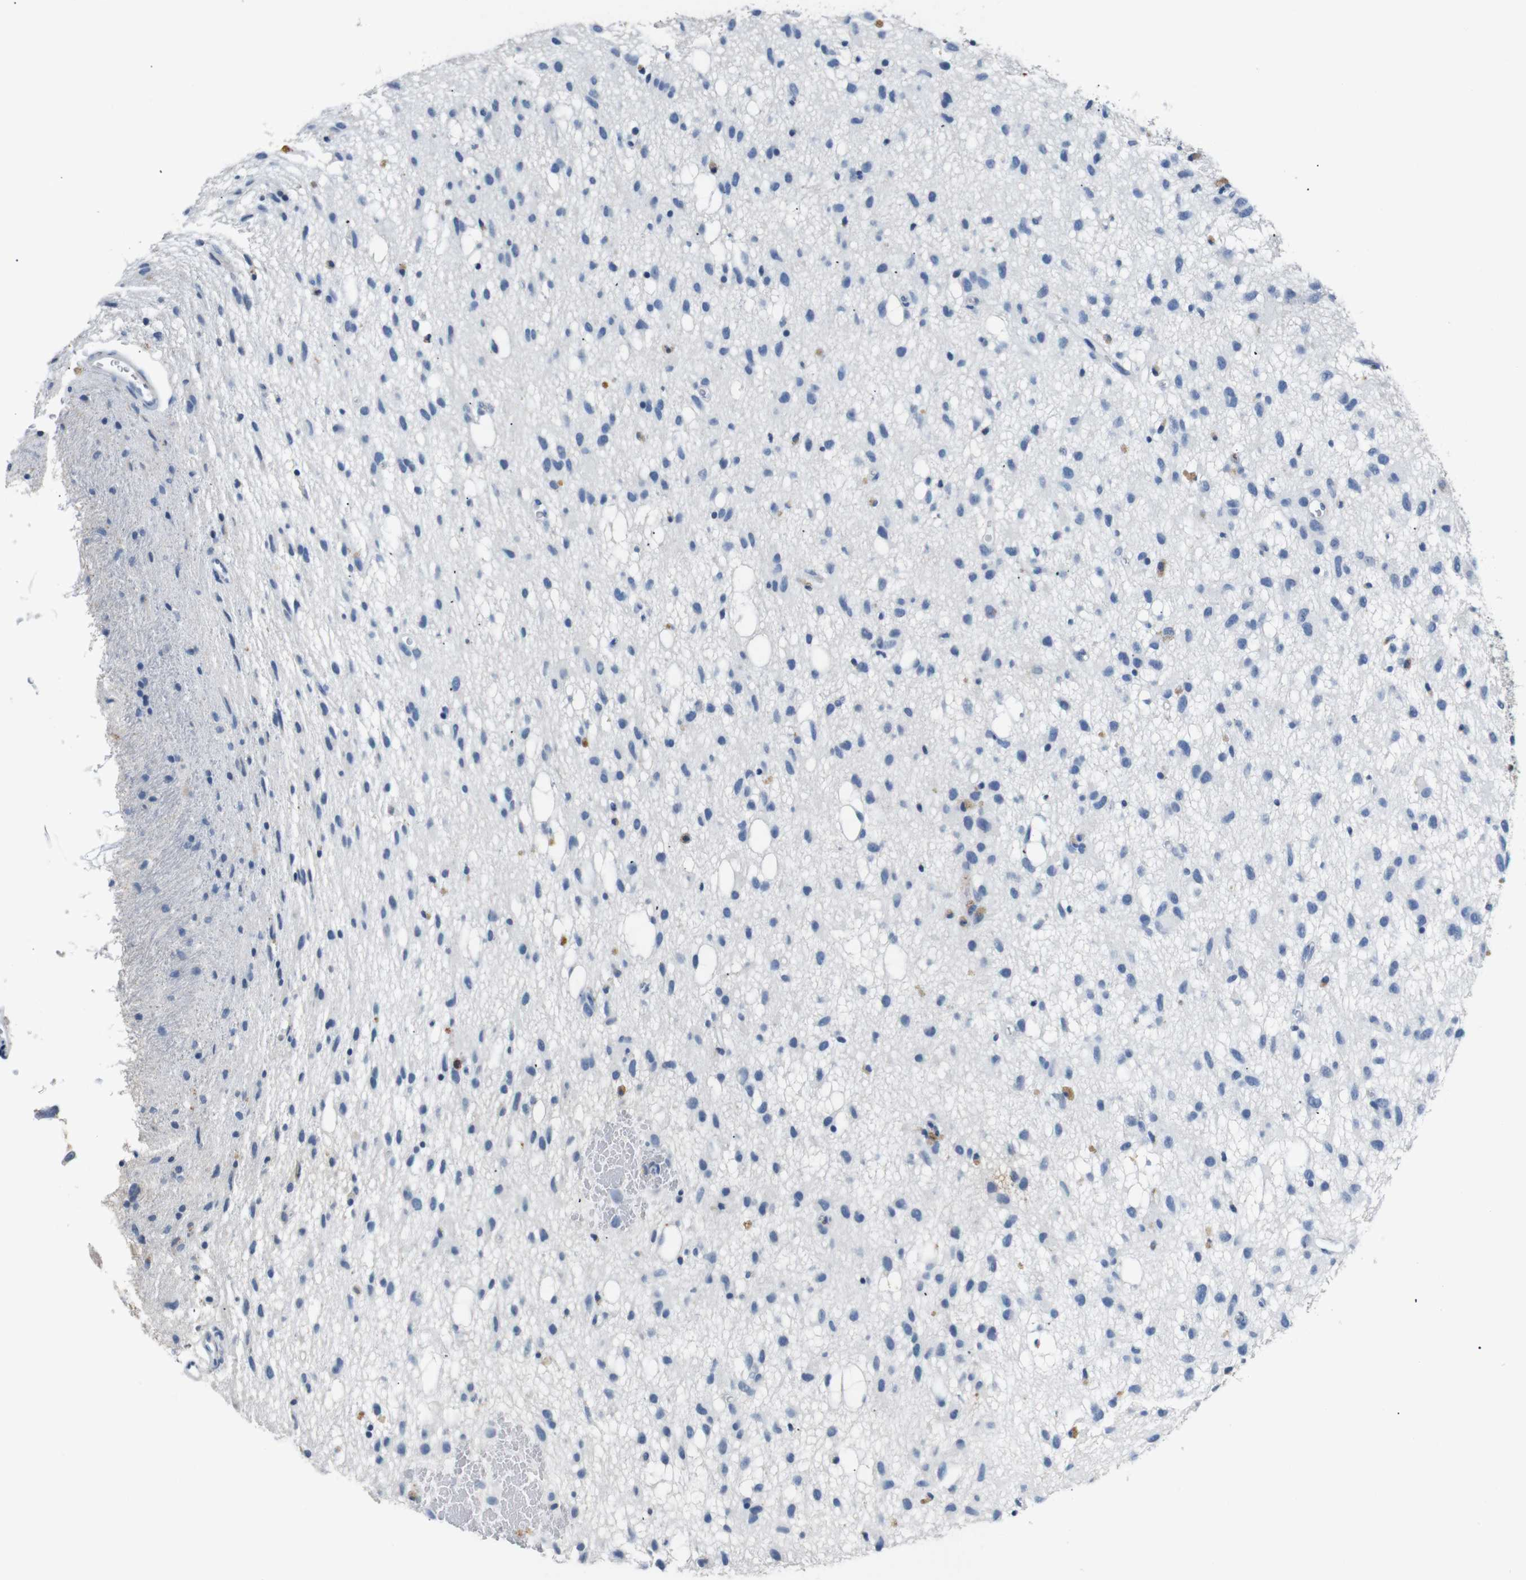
{"staining": {"intensity": "negative", "quantity": "none", "location": "none"}, "tissue": "glioma", "cell_type": "Tumor cells", "image_type": "cancer", "snomed": [{"axis": "morphology", "description": "Glioma, malignant, Low grade"}, {"axis": "topography", "description": "Brain"}], "caption": "An IHC photomicrograph of glioma is shown. There is no staining in tumor cells of glioma.", "gene": "INCENP", "patient": {"sex": "male", "age": 77}}